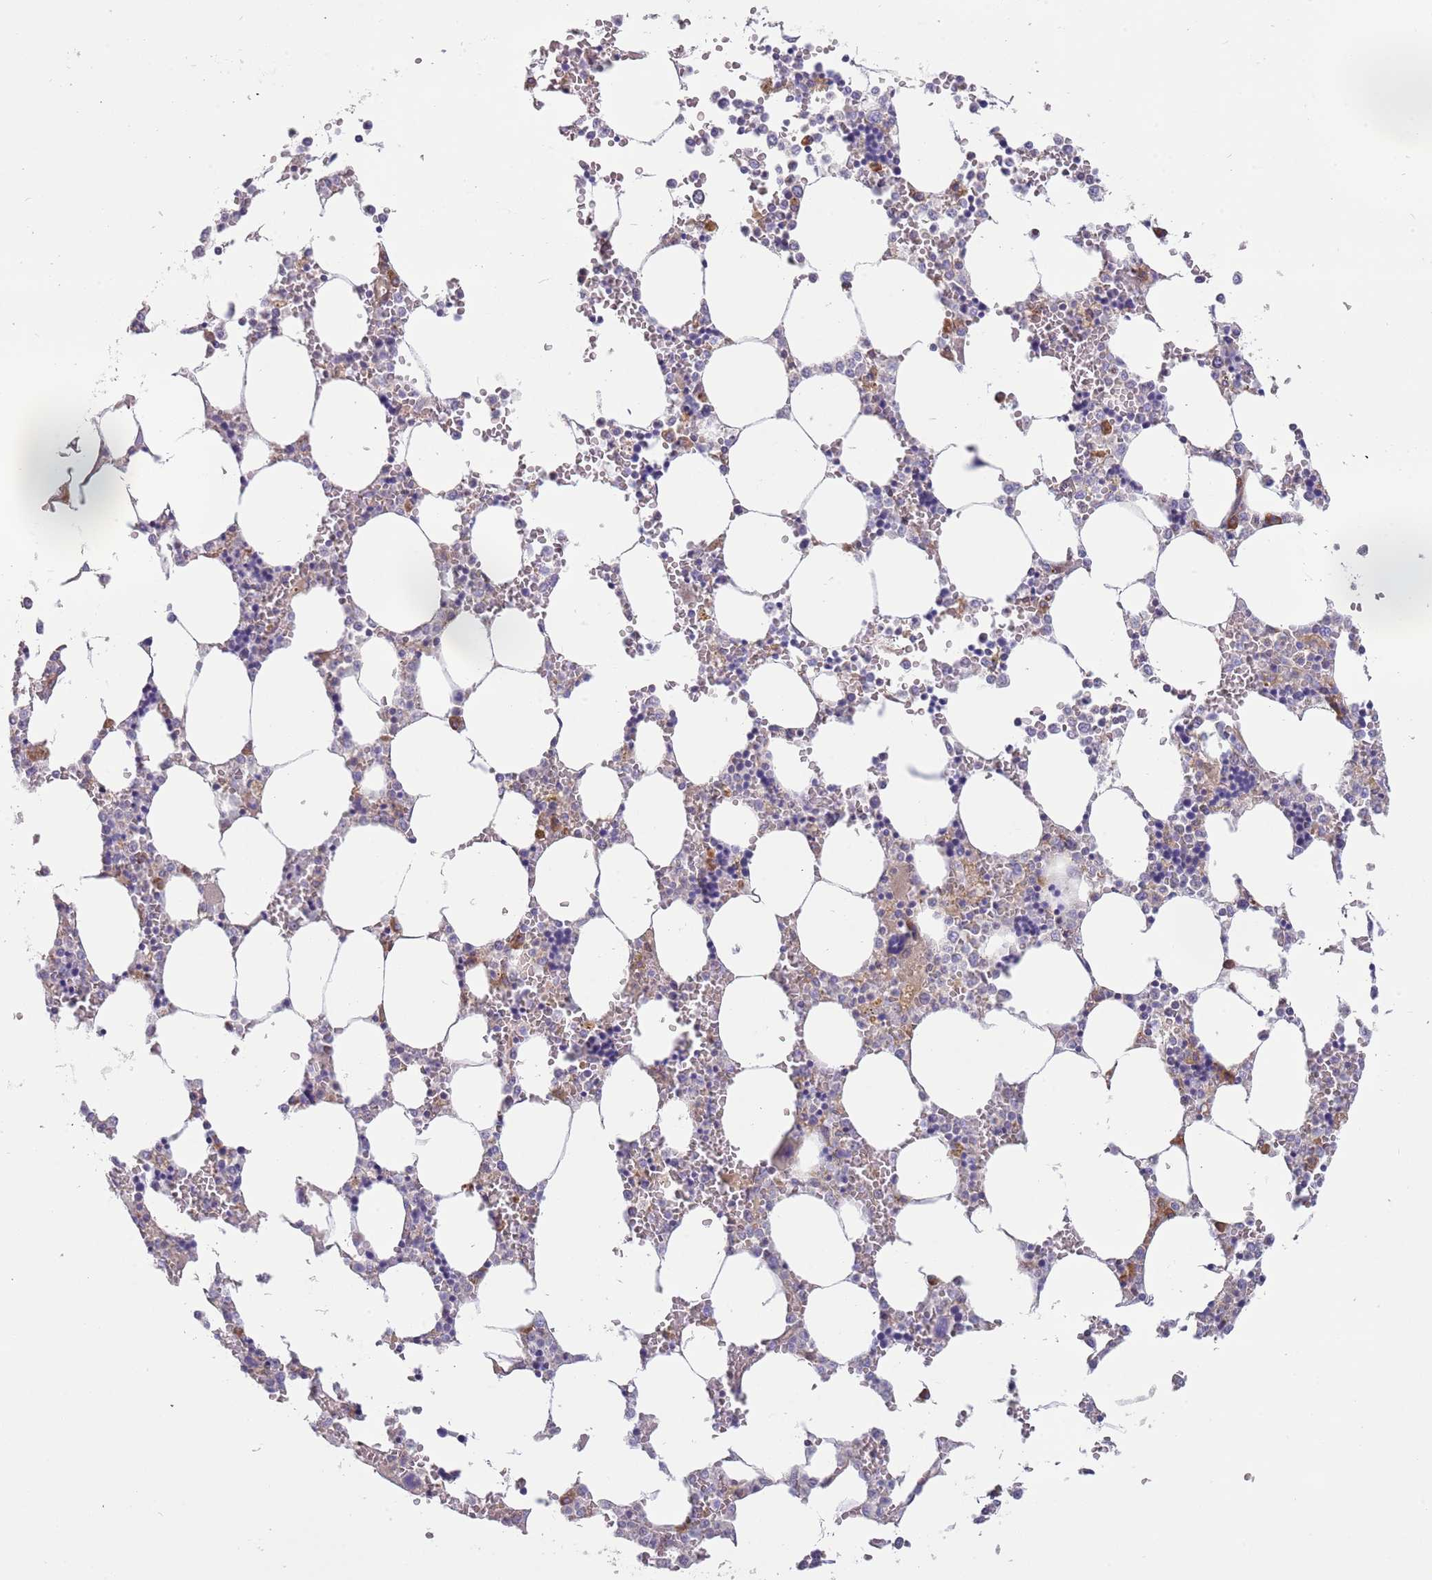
{"staining": {"intensity": "negative", "quantity": "none", "location": "none"}, "tissue": "bone marrow", "cell_type": "Hematopoietic cells", "image_type": "normal", "snomed": [{"axis": "morphology", "description": "Normal tissue, NOS"}, {"axis": "topography", "description": "Bone marrow"}], "caption": "Immunohistochemistry (IHC) of unremarkable bone marrow reveals no expression in hematopoietic cells.", "gene": "ARMCX6", "patient": {"sex": "male", "age": 64}}